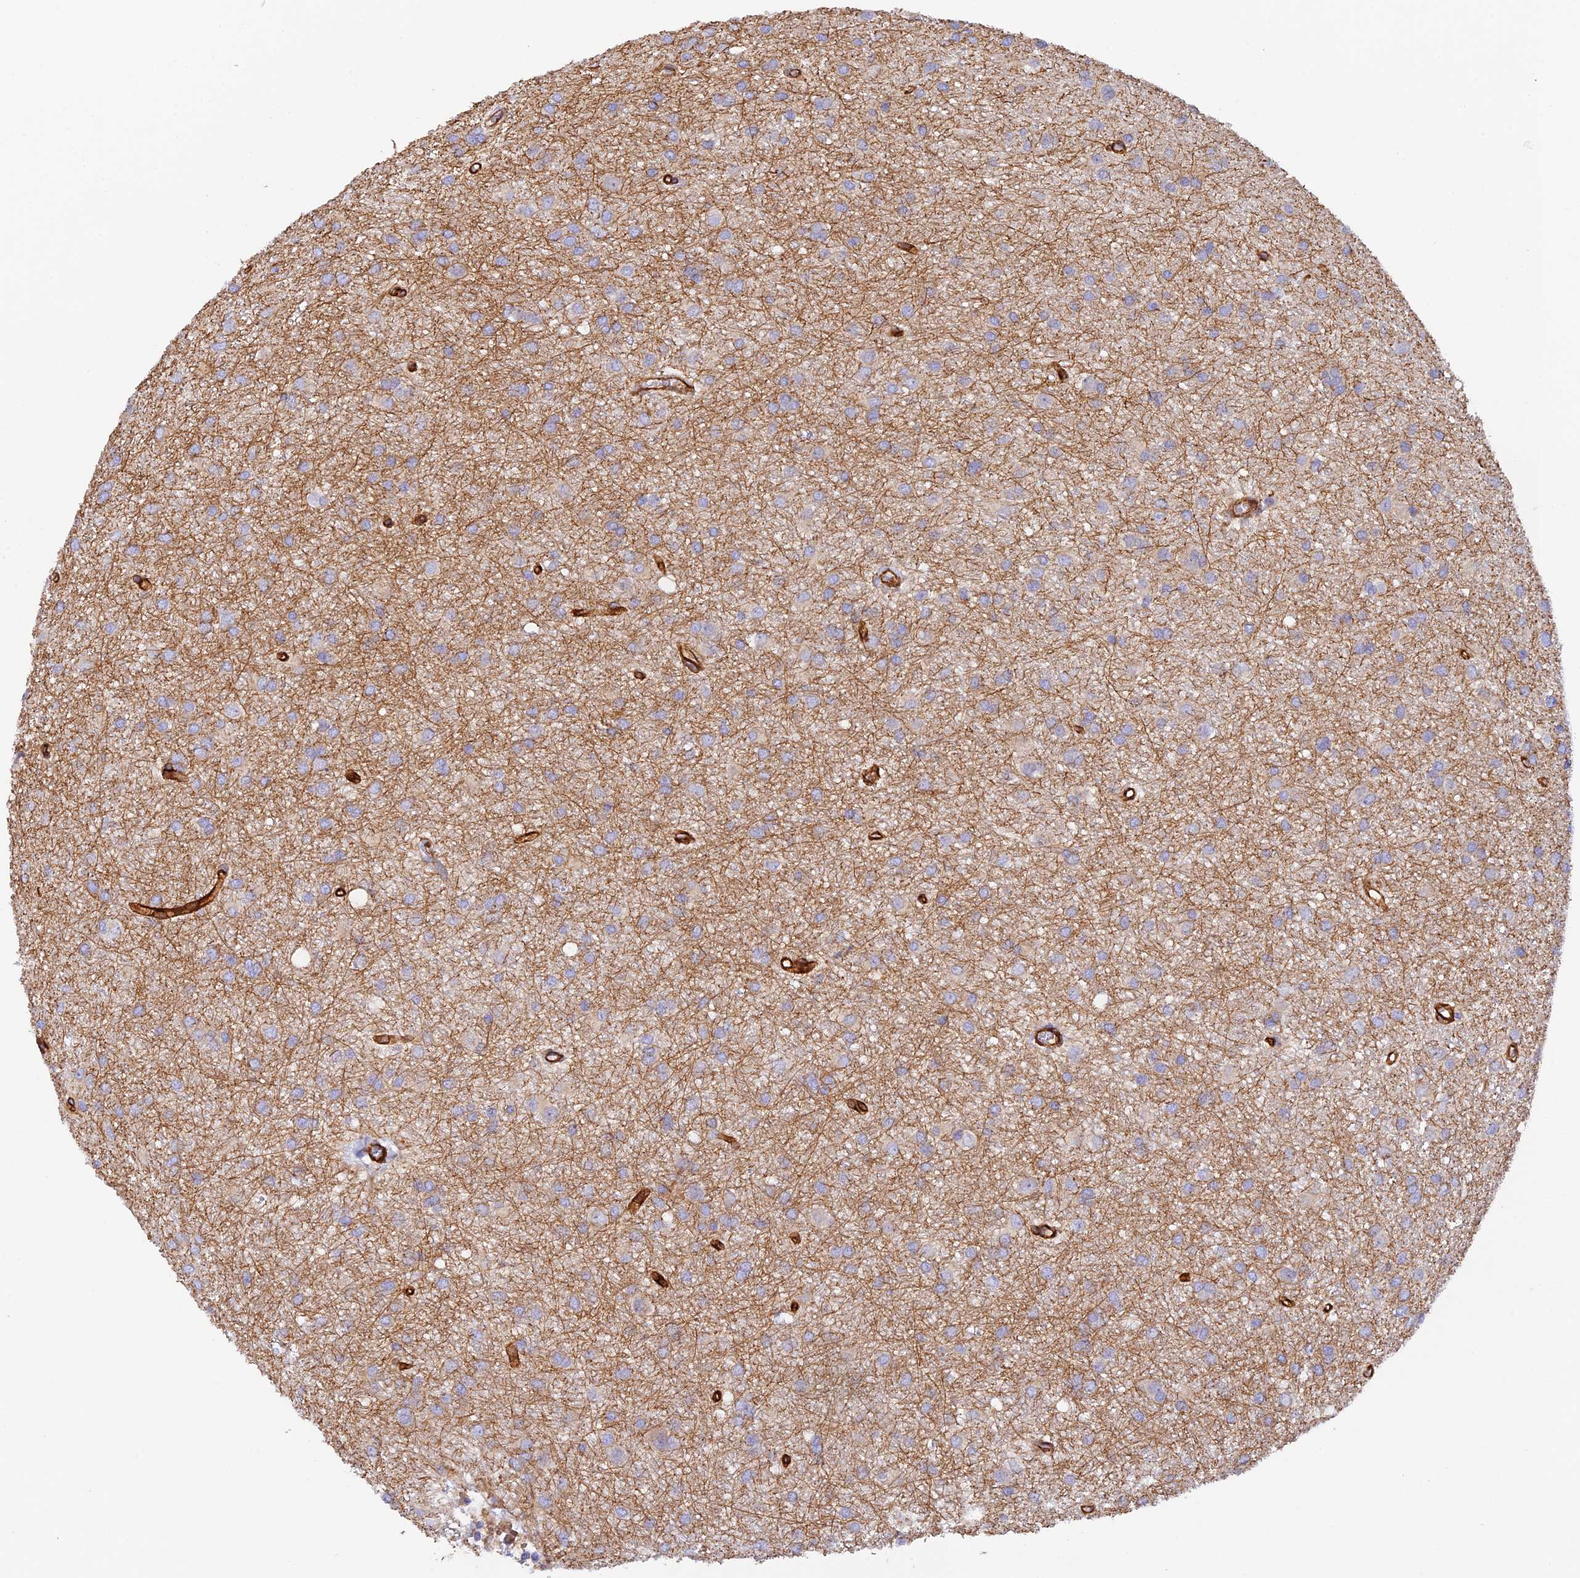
{"staining": {"intensity": "moderate", "quantity": "<25%", "location": "cytoplasmic/membranous"}, "tissue": "glioma", "cell_type": "Tumor cells", "image_type": "cancer", "snomed": [{"axis": "morphology", "description": "Glioma, malignant, High grade"}, {"axis": "topography", "description": "Brain"}], "caption": "Approximately <25% of tumor cells in glioma display moderate cytoplasmic/membranous protein expression as visualized by brown immunohistochemical staining.", "gene": "MYO9A", "patient": {"sex": "female", "age": 50}}